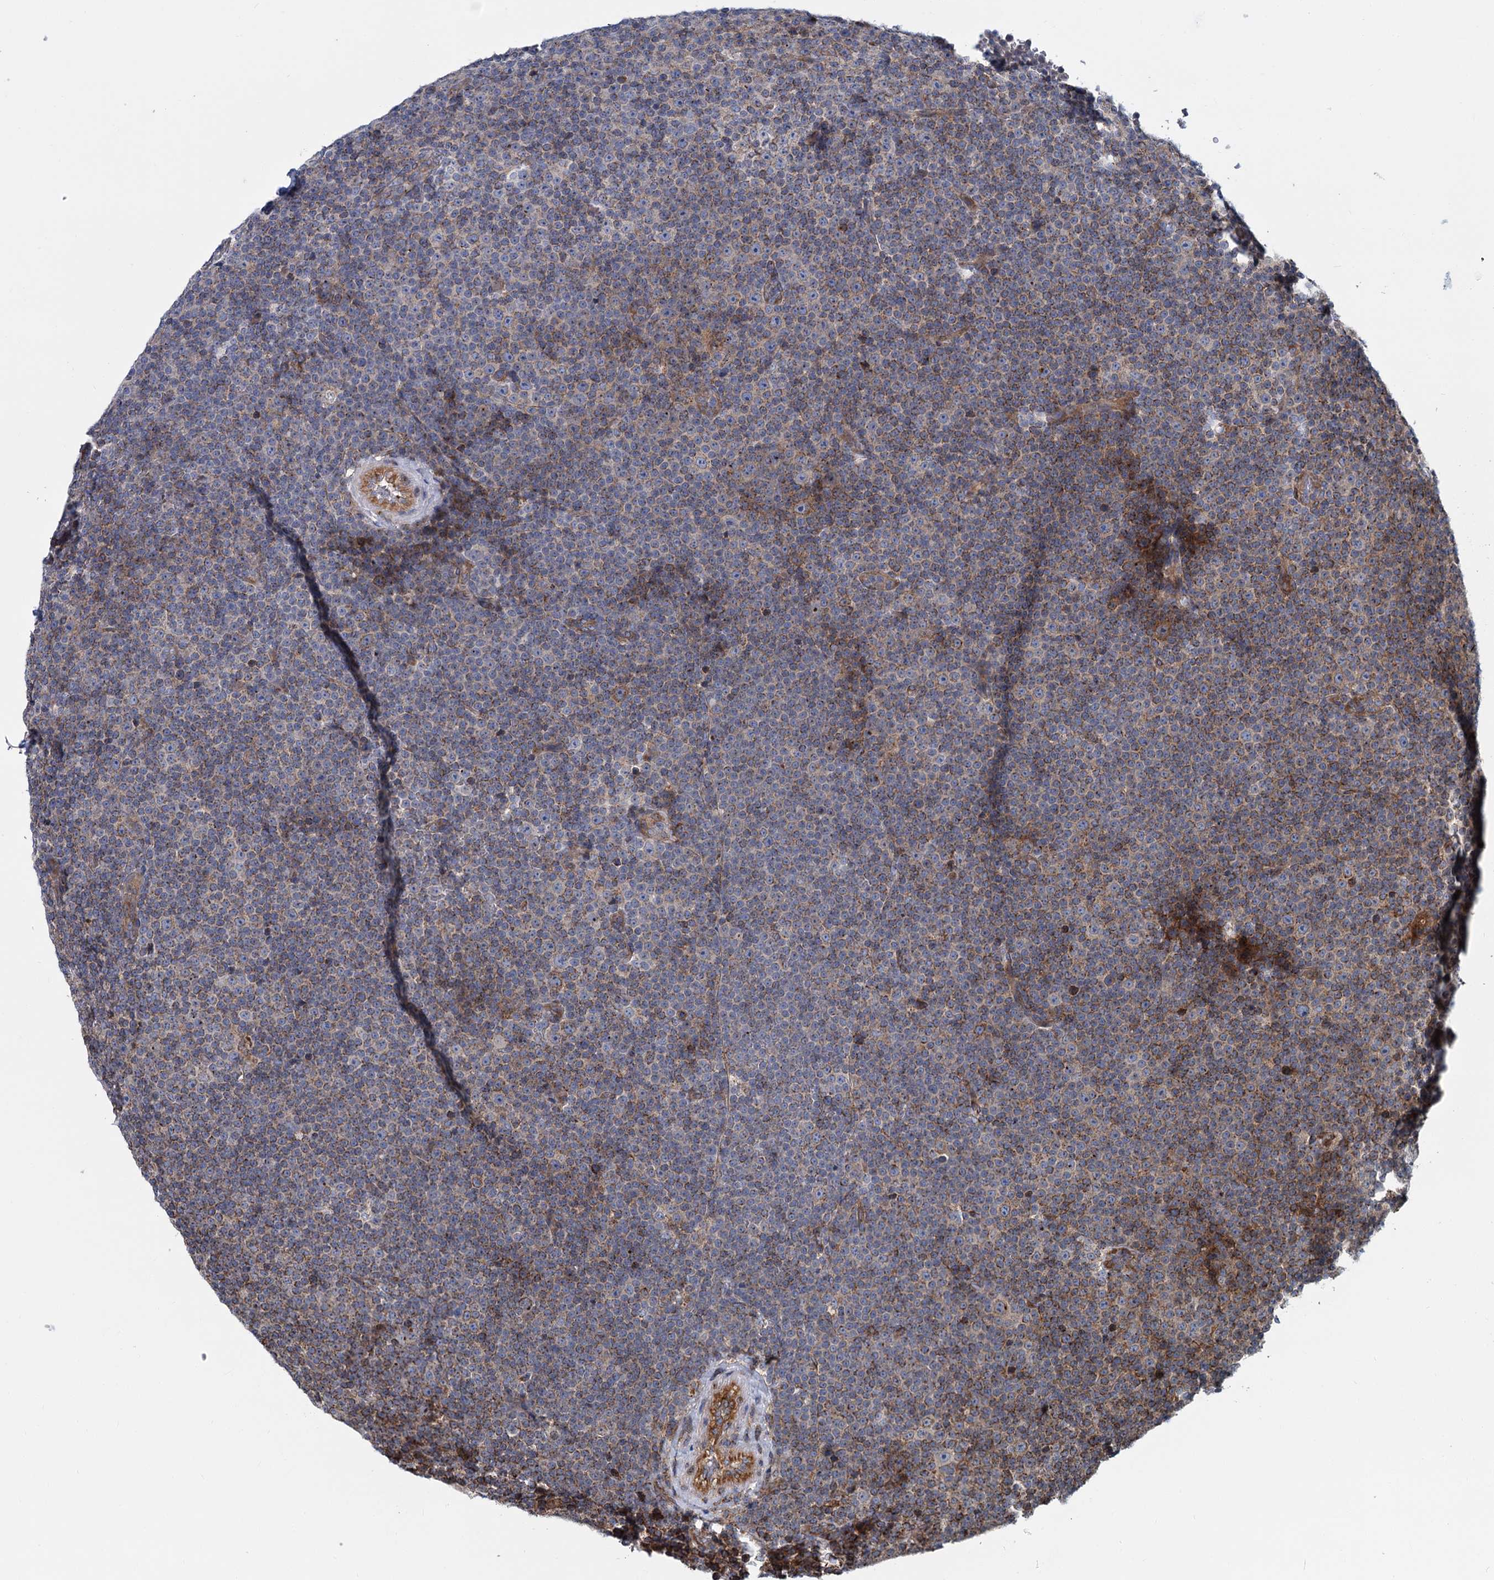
{"staining": {"intensity": "moderate", "quantity": "25%-75%", "location": "cytoplasmic/membranous"}, "tissue": "lymphoma", "cell_type": "Tumor cells", "image_type": "cancer", "snomed": [{"axis": "morphology", "description": "Malignant lymphoma, non-Hodgkin's type, Low grade"}, {"axis": "topography", "description": "Lymph node"}], "caption": "Human malignant lymphoma, non-Hodgkin's type (low-grade) stained with a protein marker displays moderate staining in tumor cells.", "gene": "PSEN1", "patient": {"sex": "female", "age": 67}}